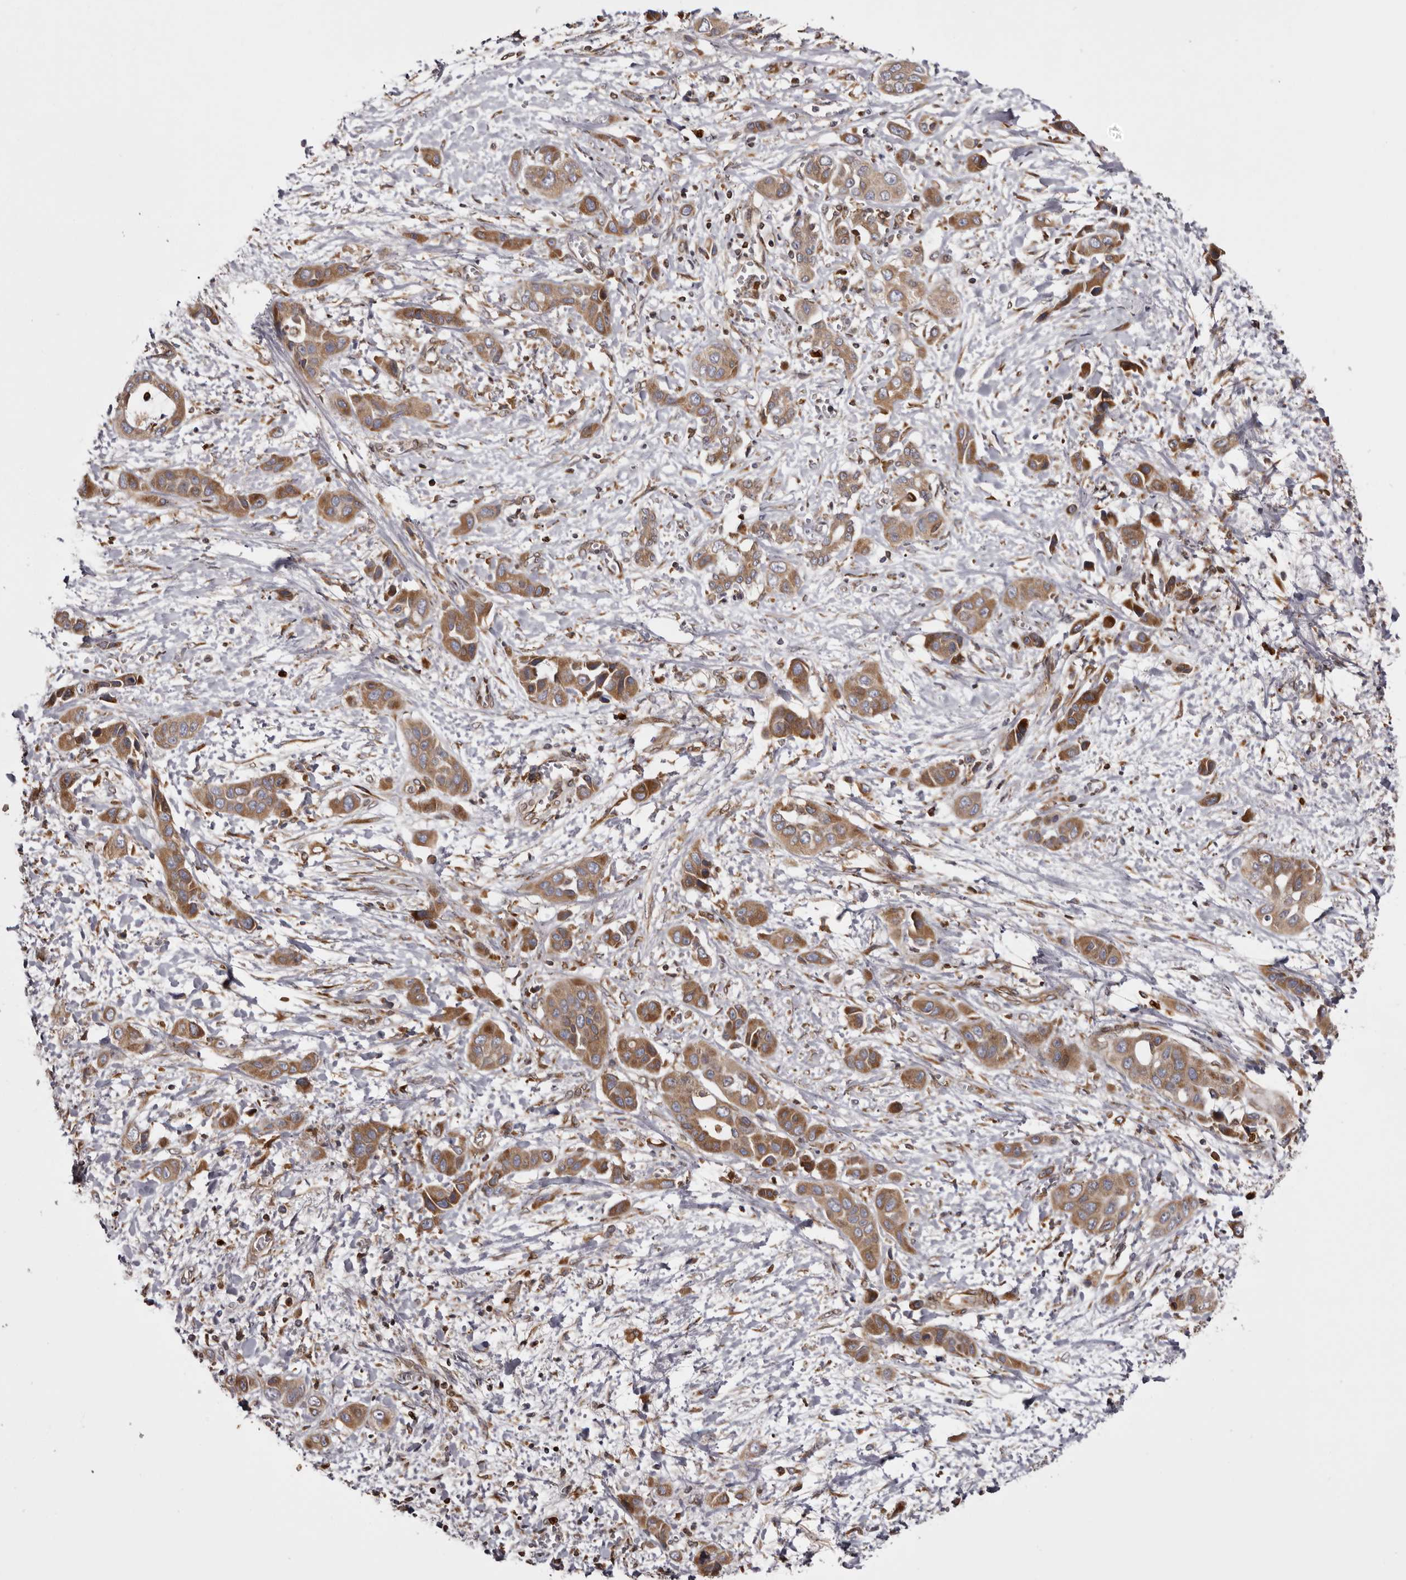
{"staining": {"intensity": "moderate", "quantity": ">75%", "location": "cytoplasmic/membranous"}, "tissue": "liver cancer", "cell_type": "Tumor cells", "image_type": "cancer", "snomed": [{"axis": "morphology", "description": "Cholangiocarcinoma"}, {"axis": "topography", "description": "Liver"}], "caption": "Approximately >75% of tumor cells in liver cholangiocarcinoma display moderate cytoplasmic/membranous protein staining as visualized by brown immunohistochemical staining.", "gene": "C4orf3", "patient": {"sex": "female", "age": 52}}